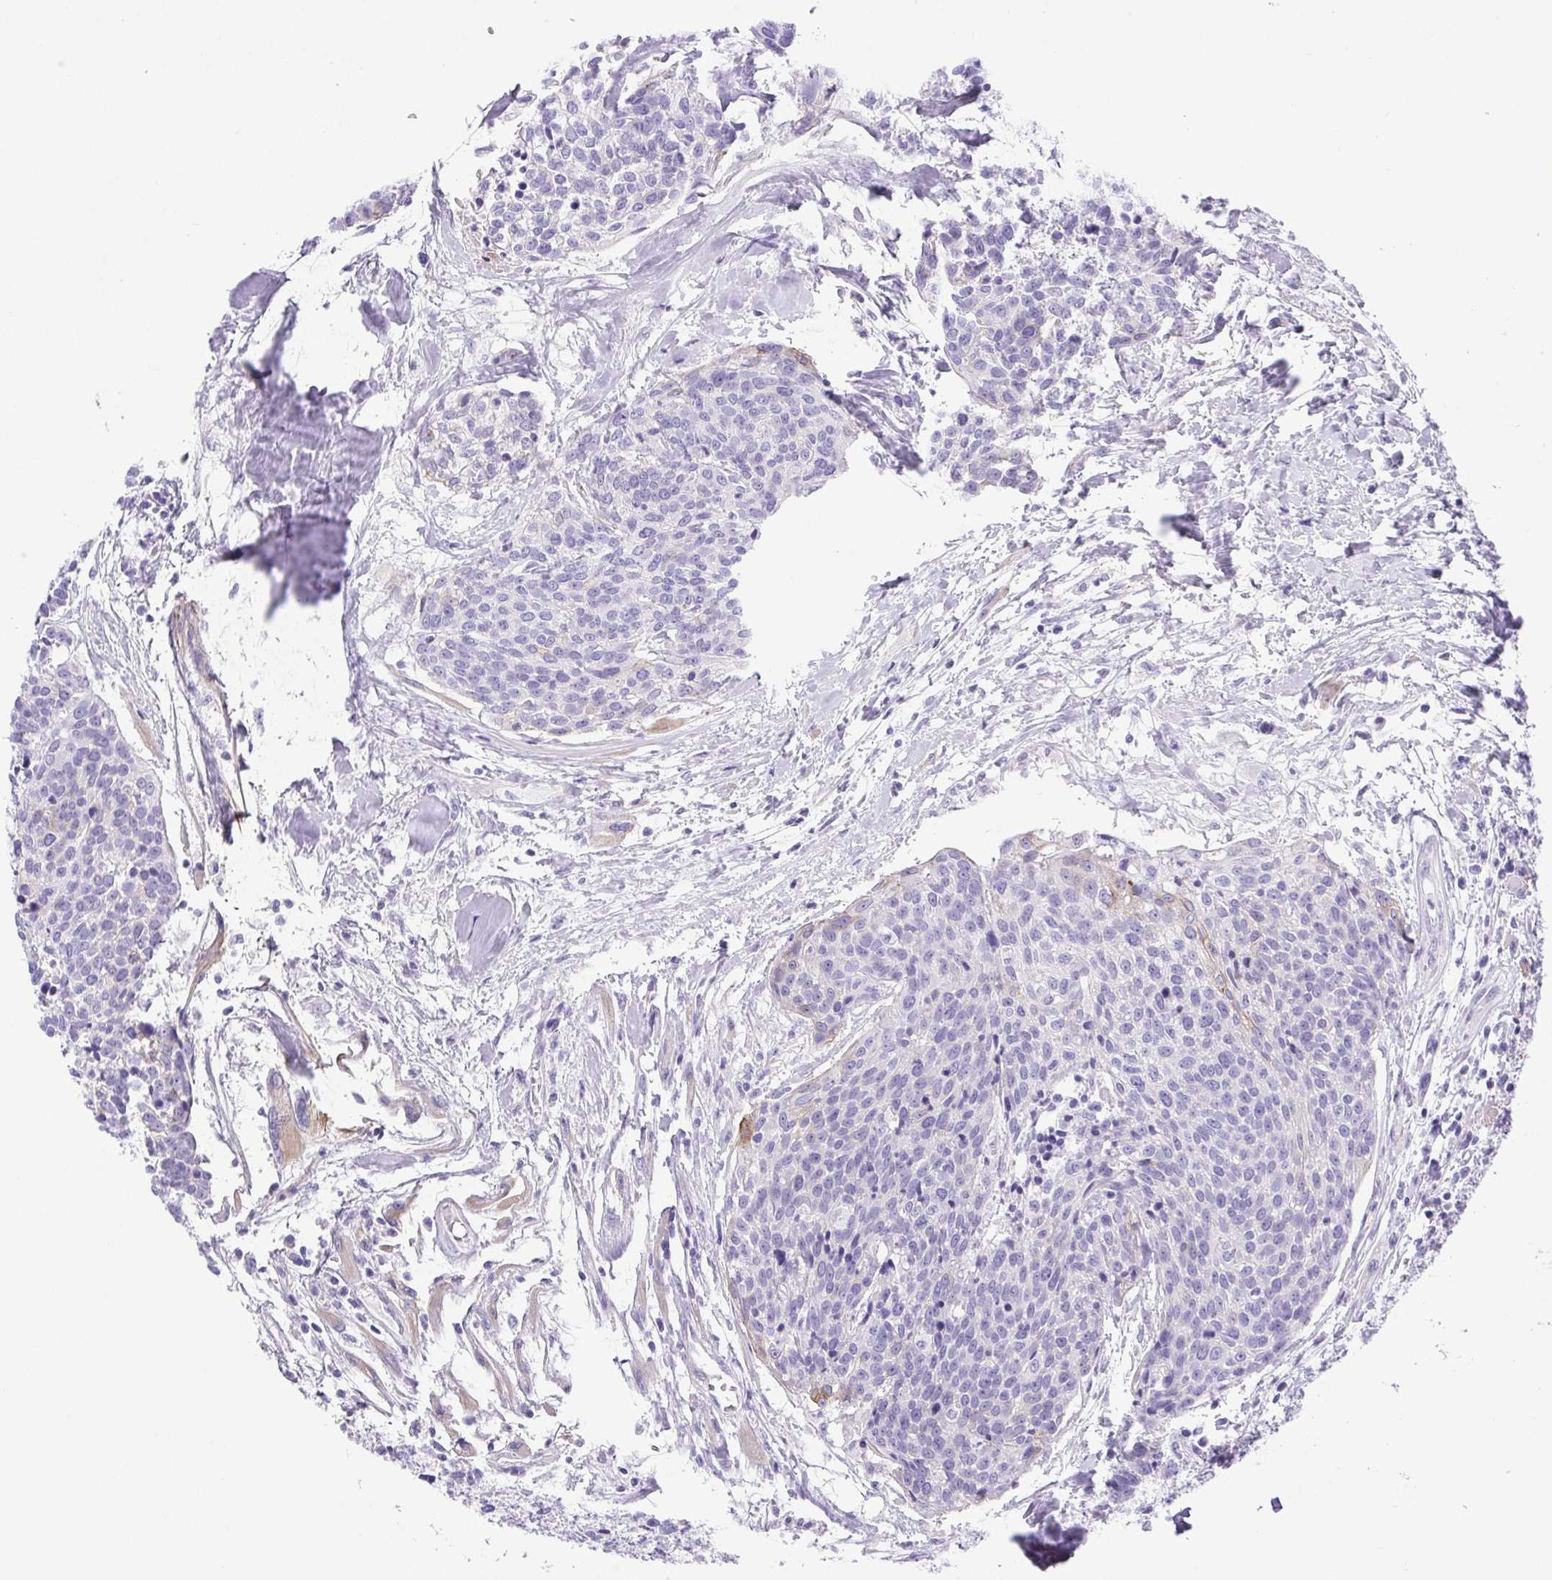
{"staining": {"intensity": "negative", "quantity": "none", "location": "none"}, "tissue": "head and neck cancer", "cell_type": "Tumor cells", "image_type": "cancer", "snomed": [{"axis": "morphology", "description": "Squamous cell carcinoma, NOS"}, {"axis": "topography", "description": "Oral tissue"}, {"axis": "topography", "description": "Head-Neck"}], "caption": "The histopathology image exhibits no significant expression in tumor cells of squamous cell carcinoma (head and neck).", "gene": "CDSN", "patient": {"sex": "male", "age": 64}}